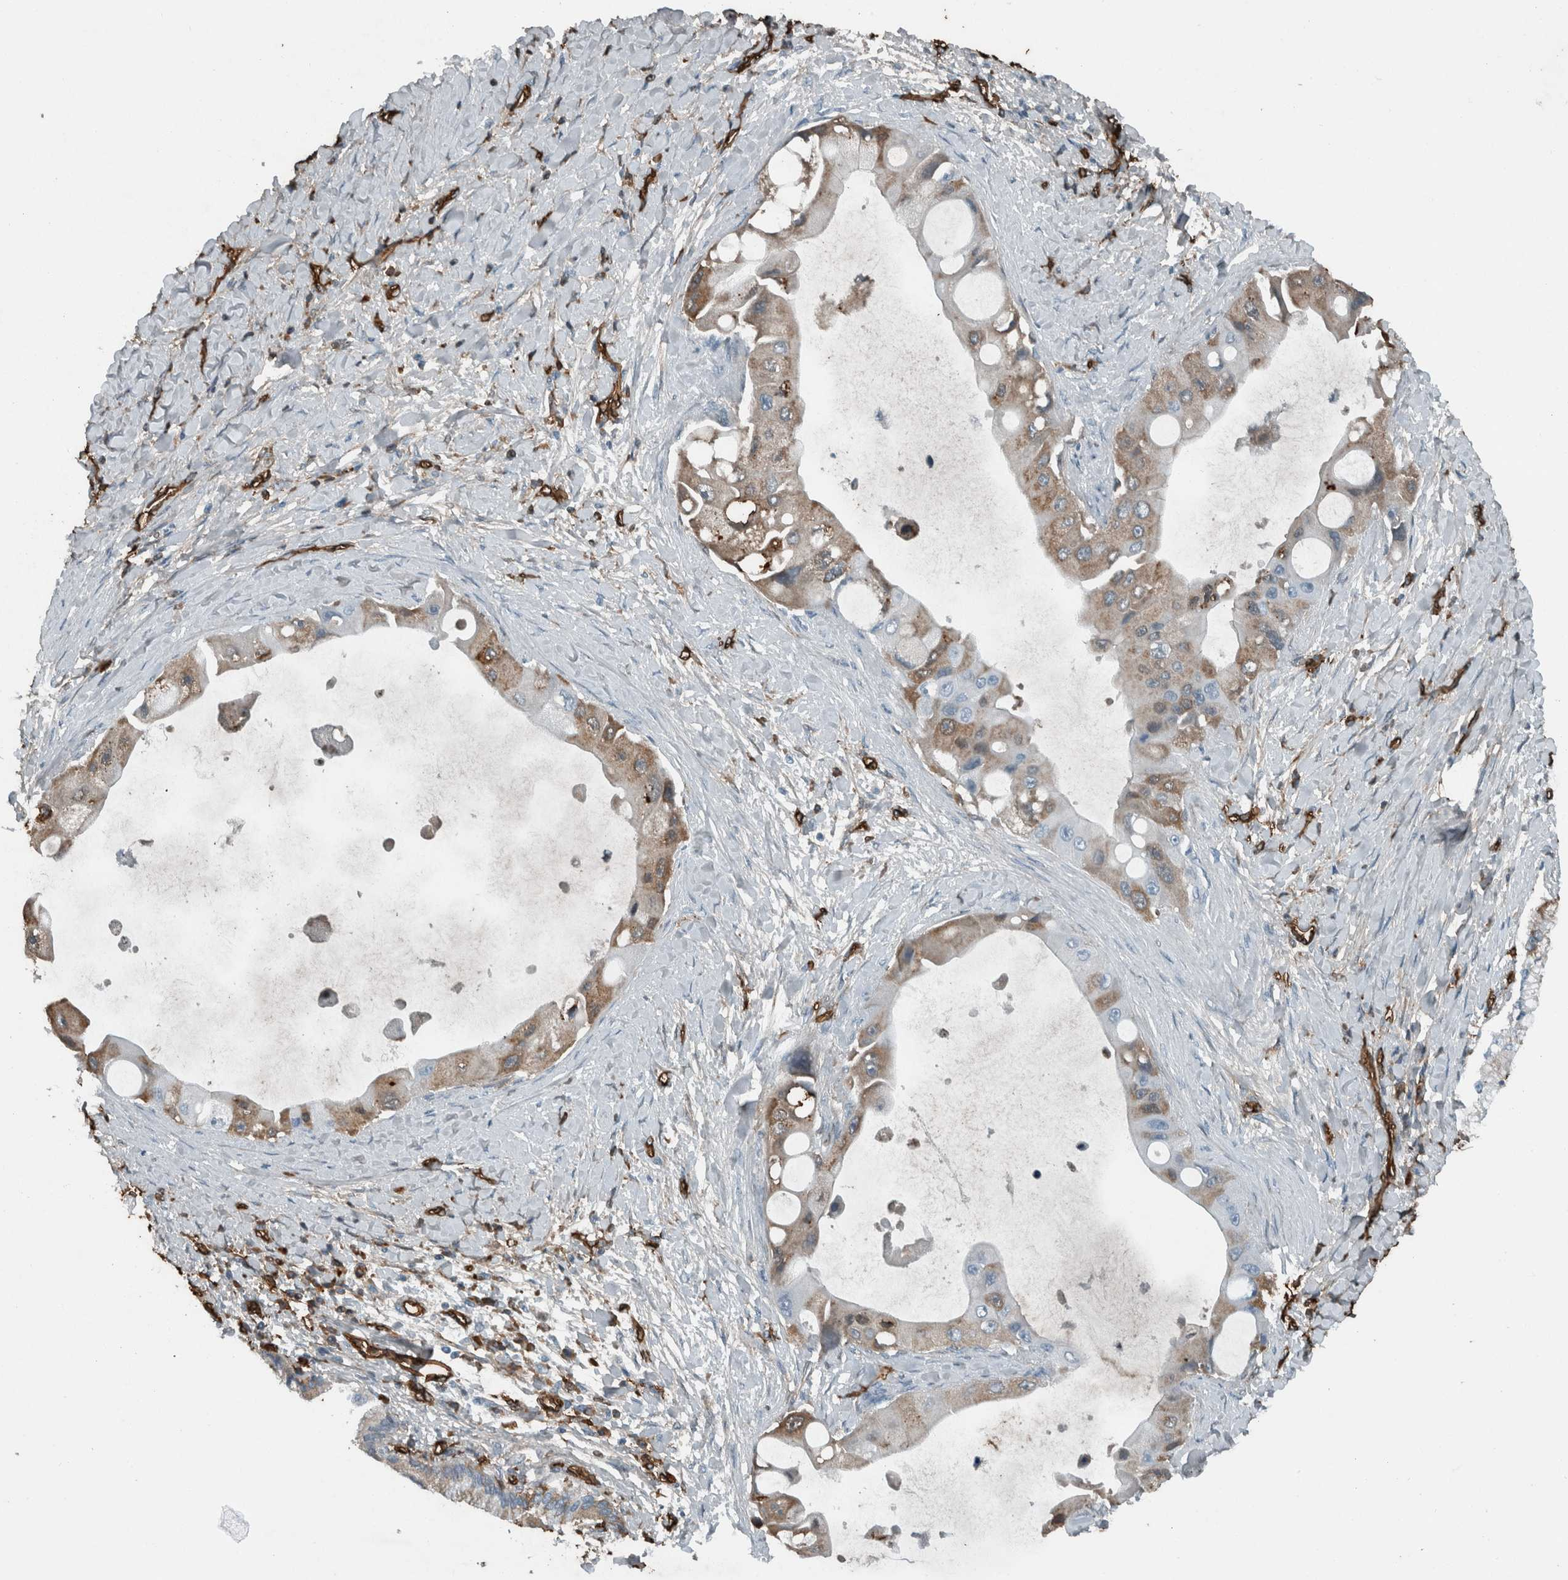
{"staining": {"intensity": "weak", "quantity": ">75%", "location": "cytoplasmic/membranous"}, "tissue": "liver cancer", "cell_type": "Tumor cells", "image_type": "cancer", "snomed": [{"axis": "morphology", "description": "Normal tissue, NOS"}, {"axis": "morphology", "description": "Cholangiocarcinoma"}, {"axis": "topography", "description": "Liver"}, {"axis": "topography", "description": "Peripheral nerve tissue"}], "caption": "Cholangiocarcinoma (liver) stained with a brown dye demonstrates weak cytoplasmic/membranous positive expression in about >75% of tumor cells.", "gene": "LBP", "patient": {"sex": "male", "age": 50}}